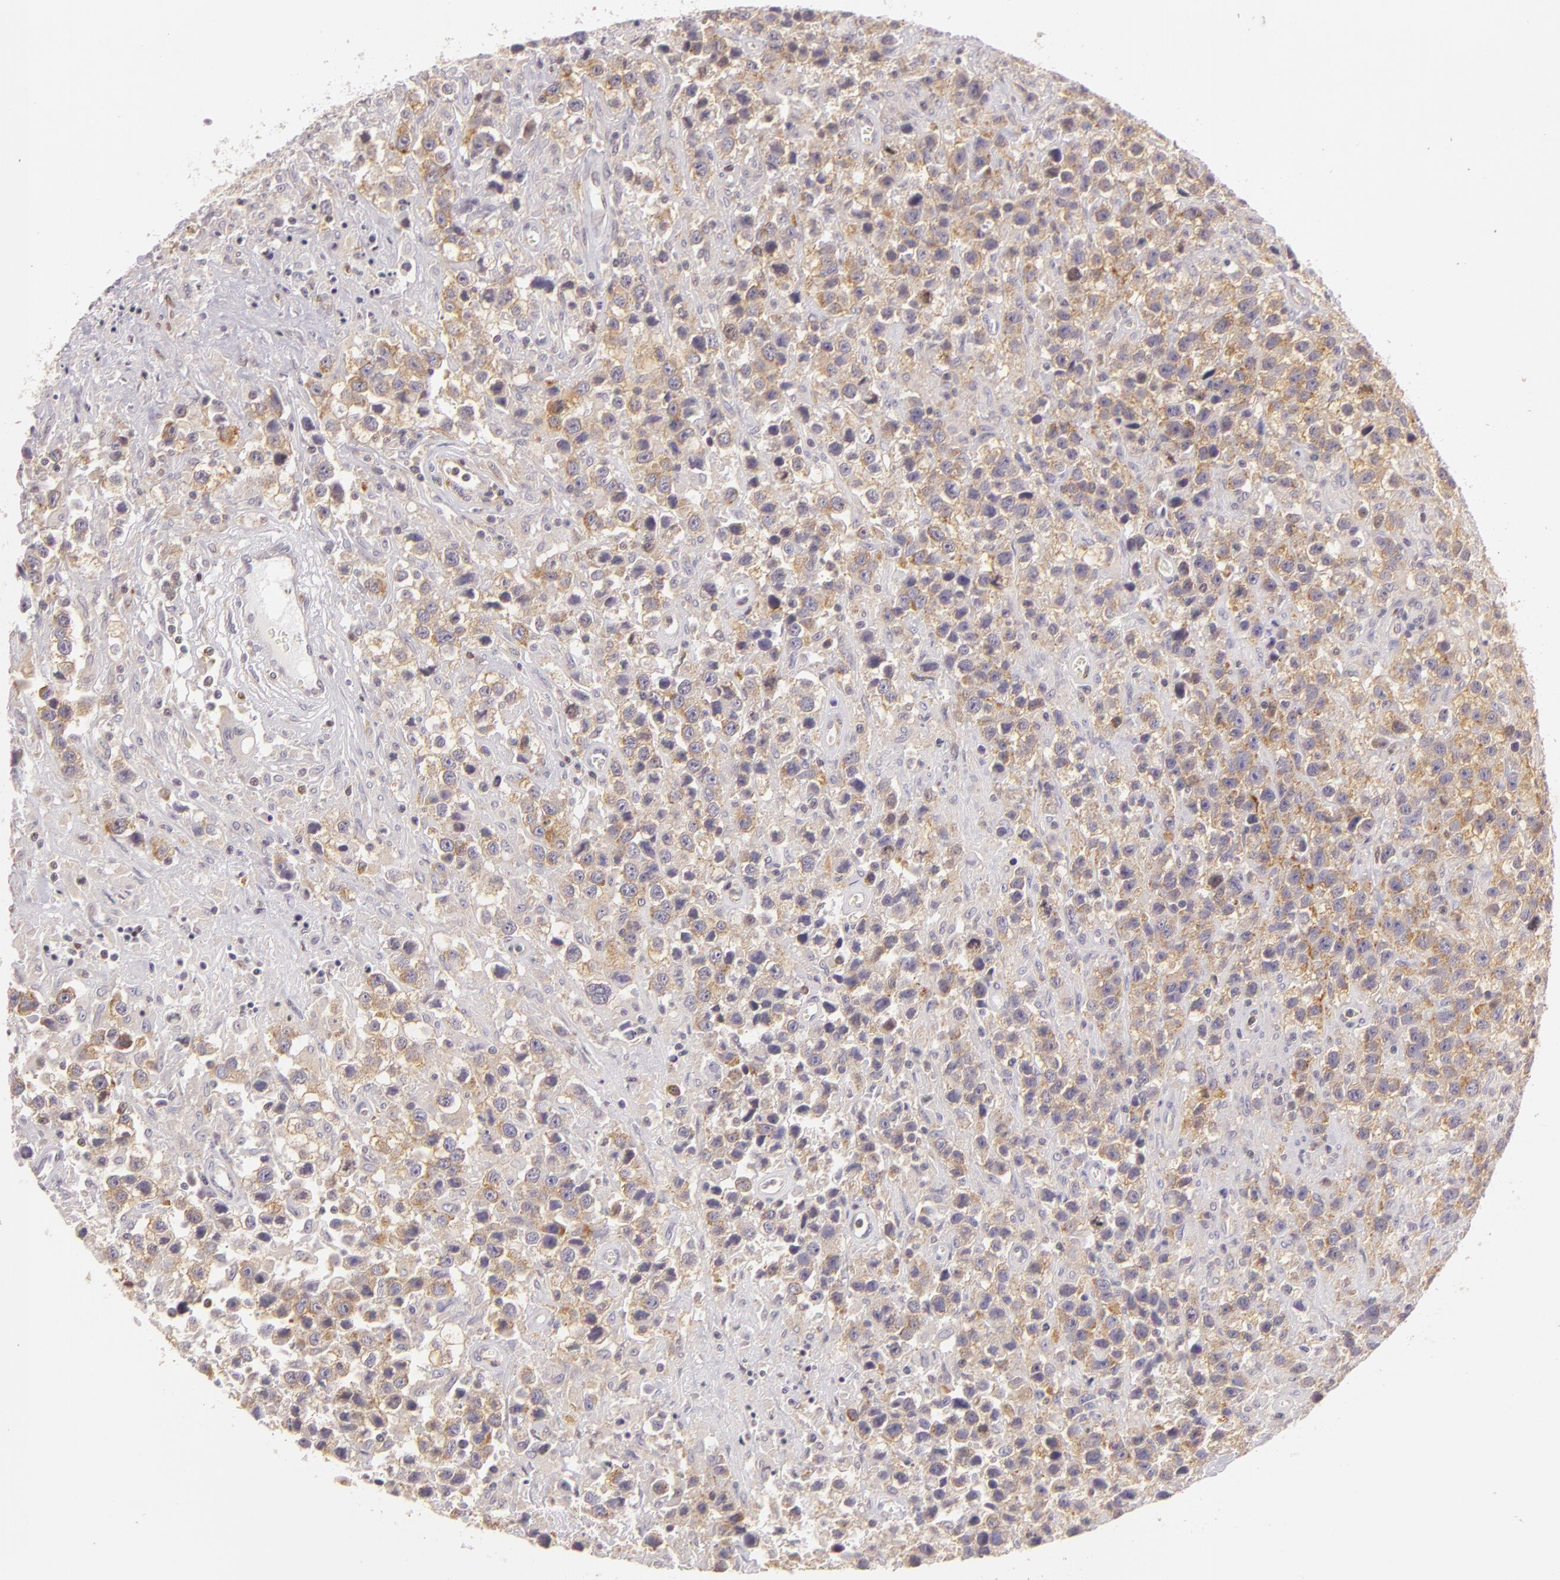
{"staining": {"intensity": "weak", "quantity": "<25%", "location": "cytoplasmic/membranous"}, "tissue": "testis cancer", "cell_type": "Tumor cells", "image_type": "cancer", "snomed": [{"axis": "morphology", "description": "Seminoma, NOS"}, {"axis": "topography", "description": "Testis"}], "caption": "Protein analysis of seminoma (testis) demonstrates no significant positivity in tumor cells.", "gene": "IMPDH1", "patient": {"sex": "male", "age": 43}}